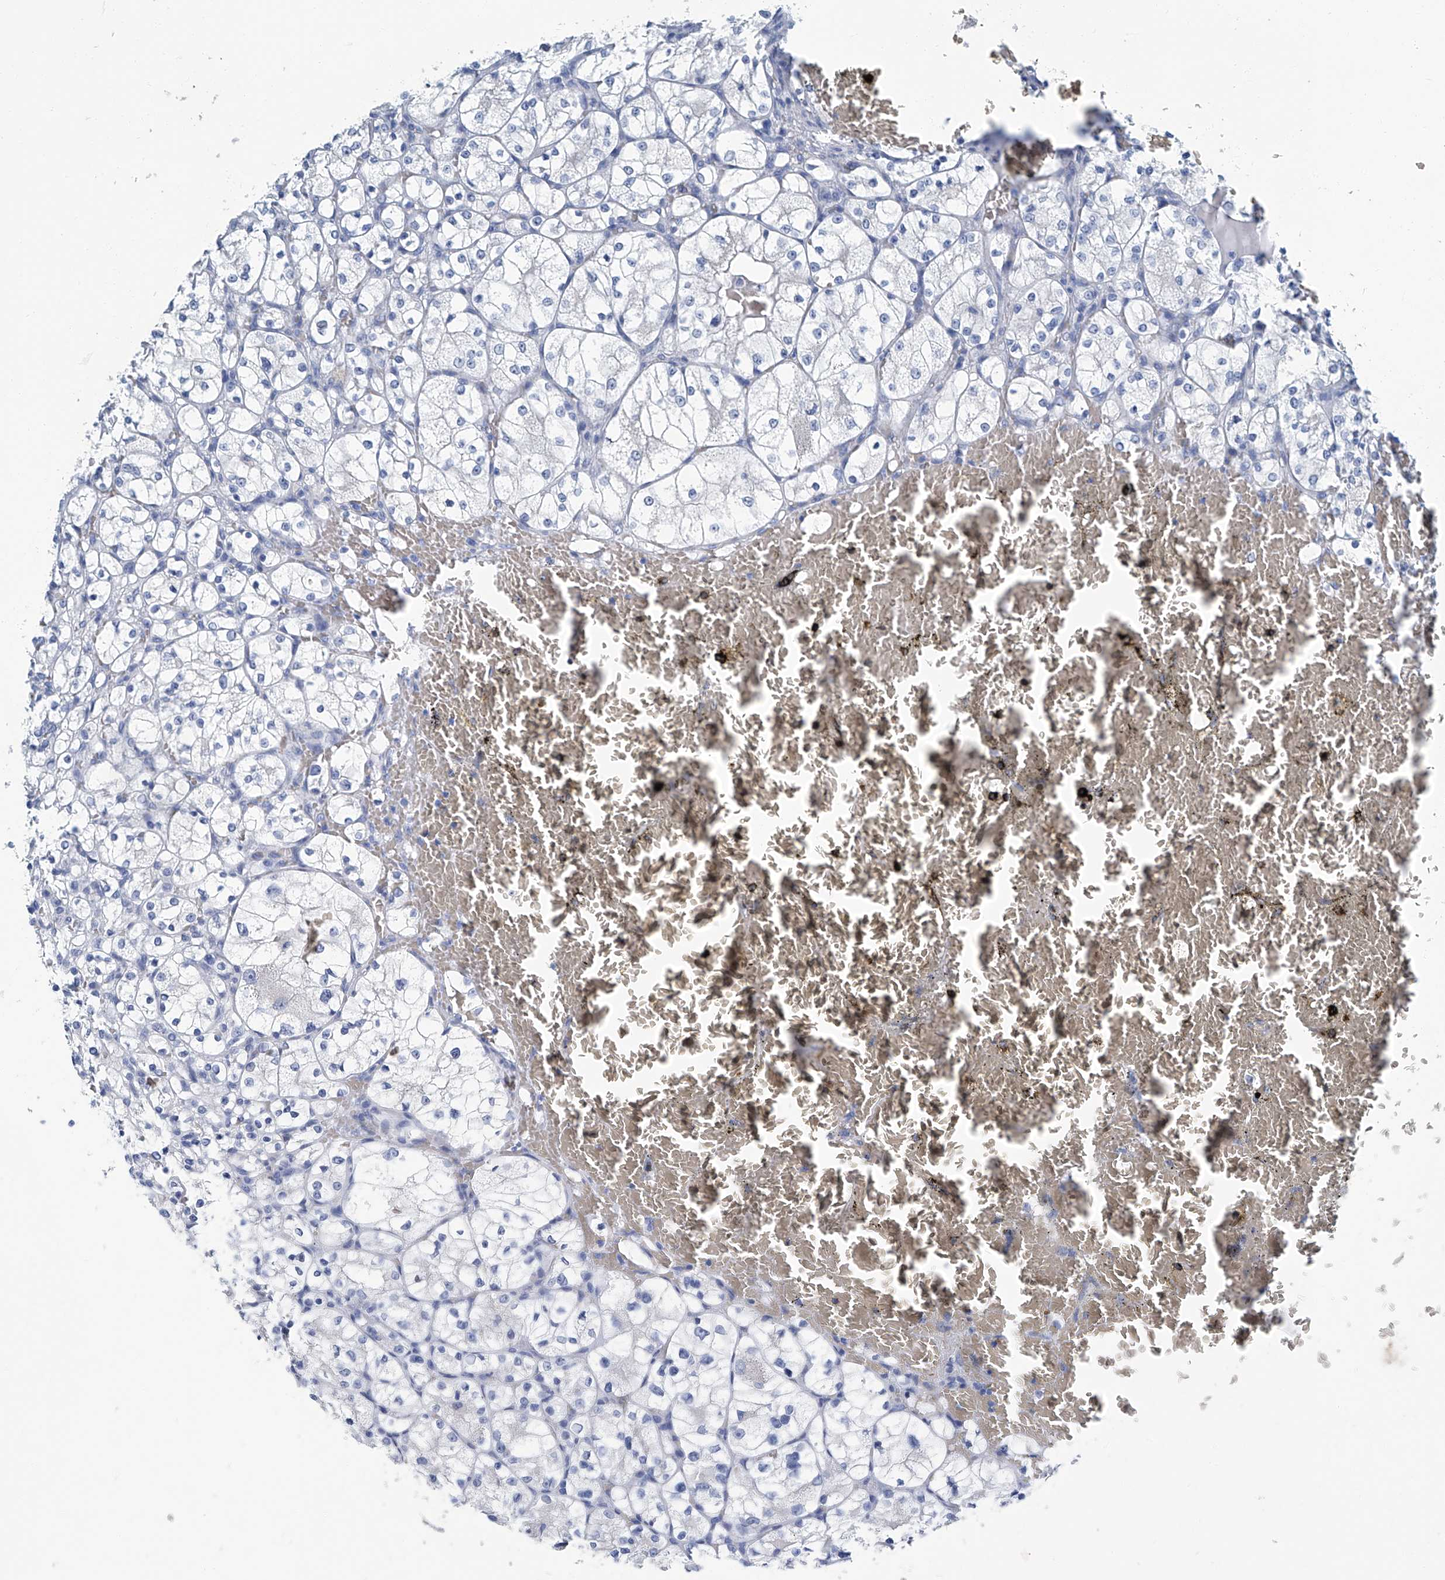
{"staining": {"intensity": "negative", "quantity": "none", "location": "none"}, "tissue": "renal cancer", "cell_type": "Tumor cells", "image_type": "cancer", "snomed": [{"axis": "morphology", "description": "Adenocarcinoma, NOS"}, {"axis": "topography", "description": "Kidney"}], "caption": "Renal adenocarcinoma stained for a protein using immunohistochemistry (IHC) reveals no staining tumor cells.", "gene": "CYP2A7", "patient": {"sex": "female", "age": 69}}